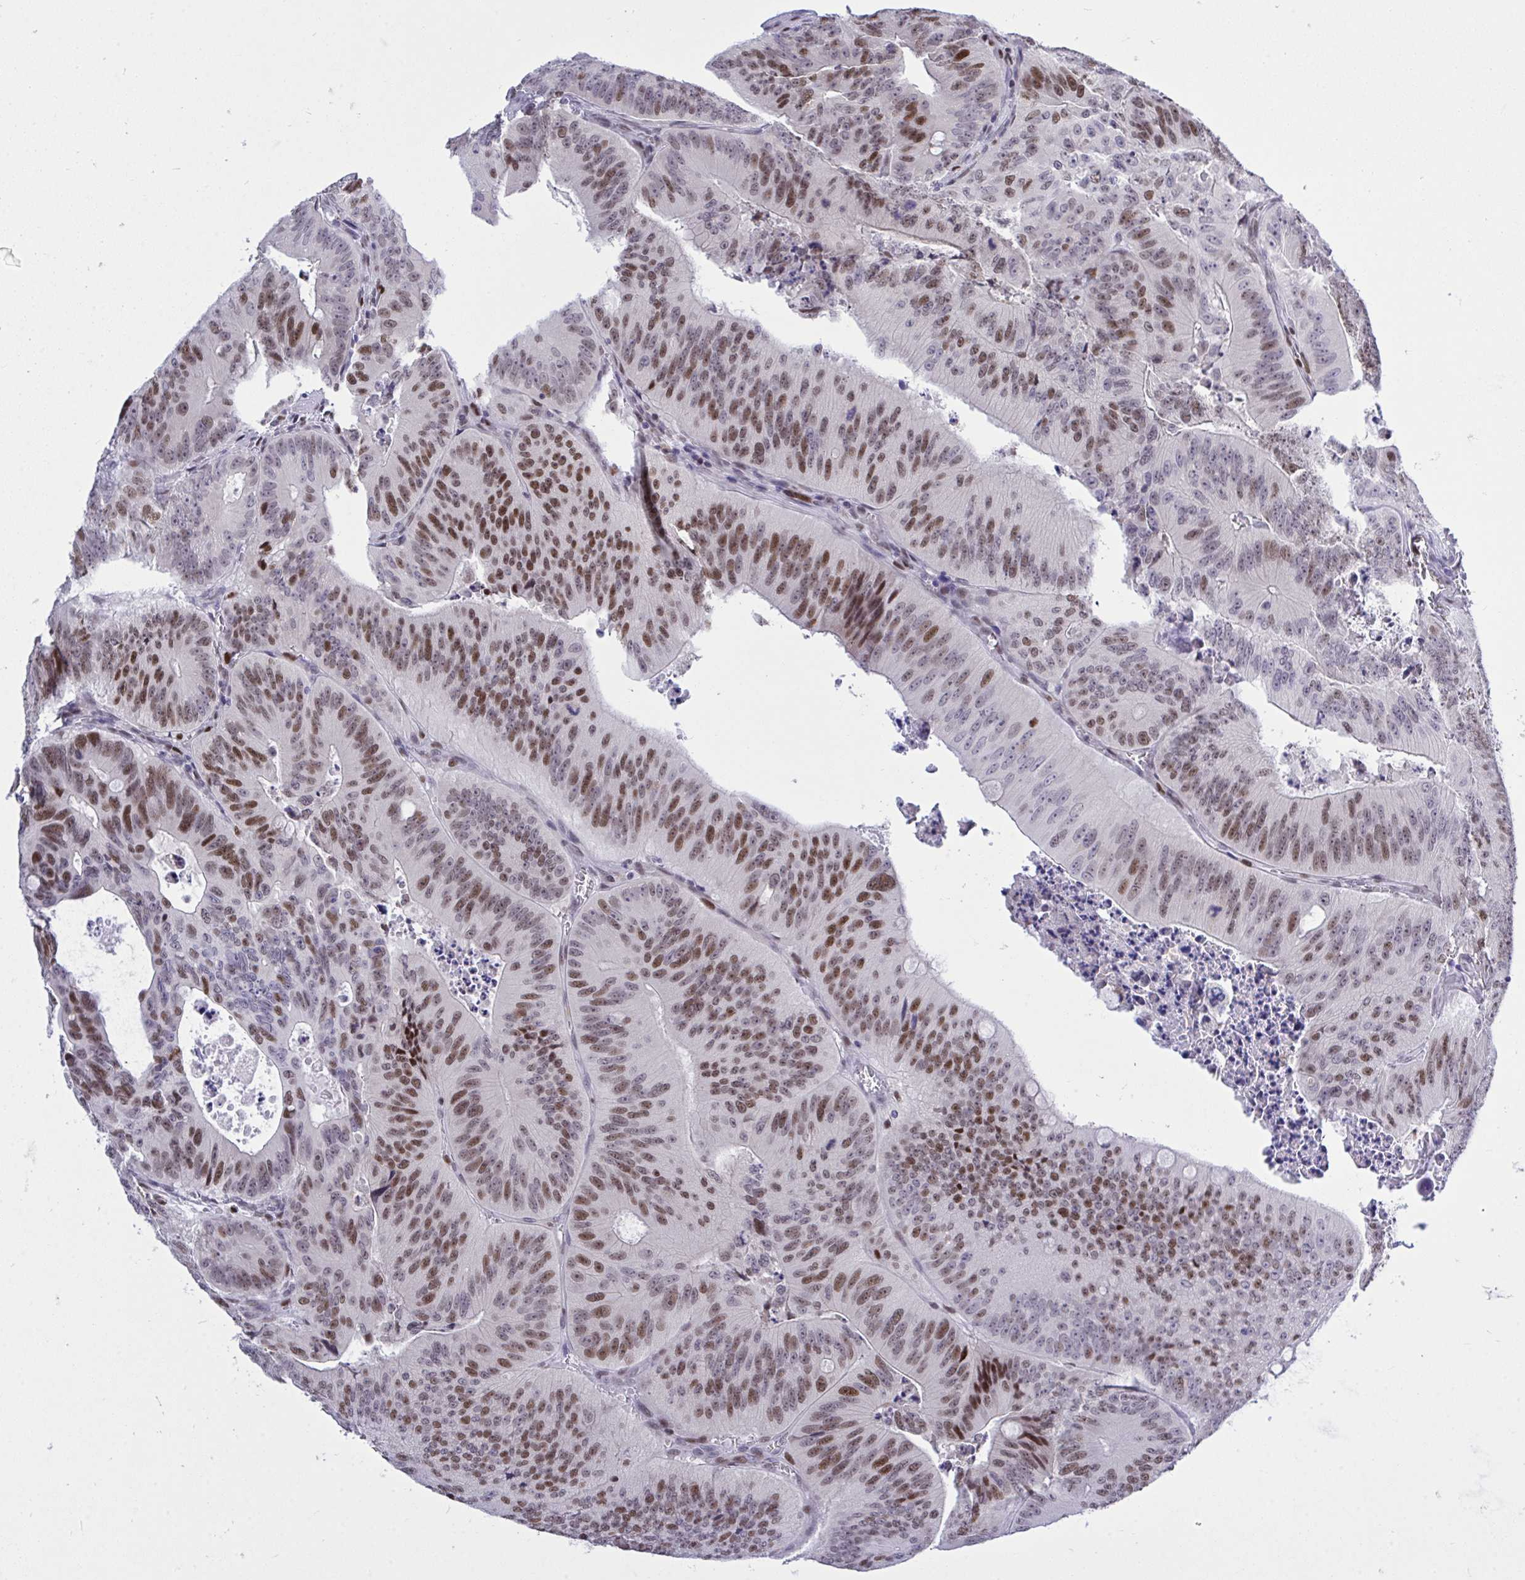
{"staining": {"intensity": "moderate", "quantity": ">75%", "location": "nuclear"}, "tissue": "colorectal cancer", "cell_type": "Tumor cells", "image_type": "cancer", "snomed": [{"axis": "morphology", "description": "Adenocarcinoma, NOS"}, {"axis": "topography", "description": "Colon"}], "caption": "Immunohistochemical staining of human colorectal cancer reveals medium levels of moderate nuclear protein staining in approximately >75% of tumor cells.", "gene": "C1QL2", "patient": {"sex": "male", "age": 62}}